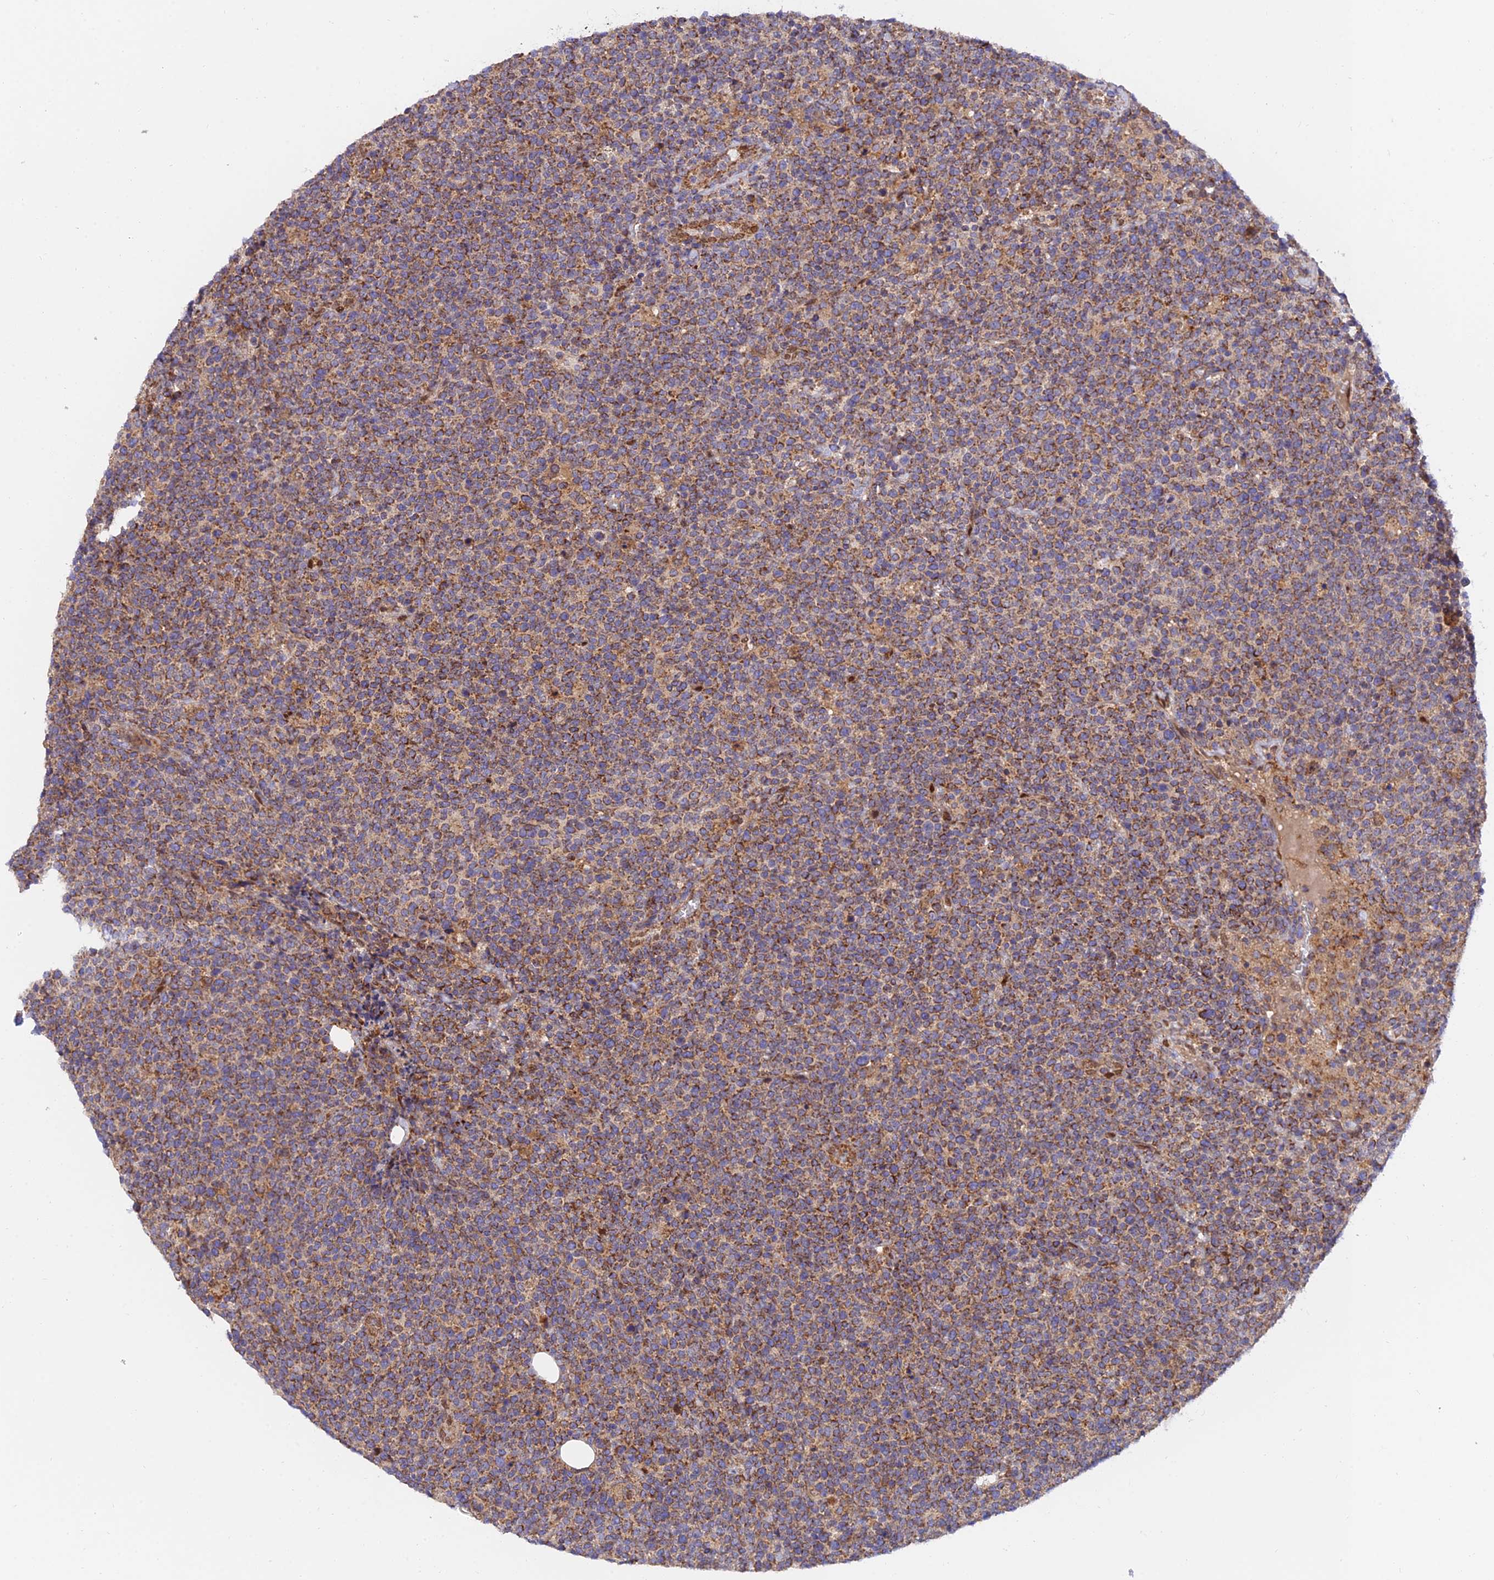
{"staining": {"intensity": "moderate", "quantity": ">75%", "location": "cytoplasmic/membranous"}, "tissue": "lymphoma", "cell_type": "Tumor cells", "image_type": "cancer", "snomed": [{"axis": "morphology", "description": "Malignant lymphoma, non-Hodgkin's type, High grade"}, {"axis": "topography", "description": "Lymph node"}], "caption": "Moderate cytoplasmic/membranous staining is present in about >75% of tumor cells in malignant lymphoma, non-Hodgkin's type (high-grade).", "gene": "PODNL1", "patient": {"sex": "male", "age": 61}}